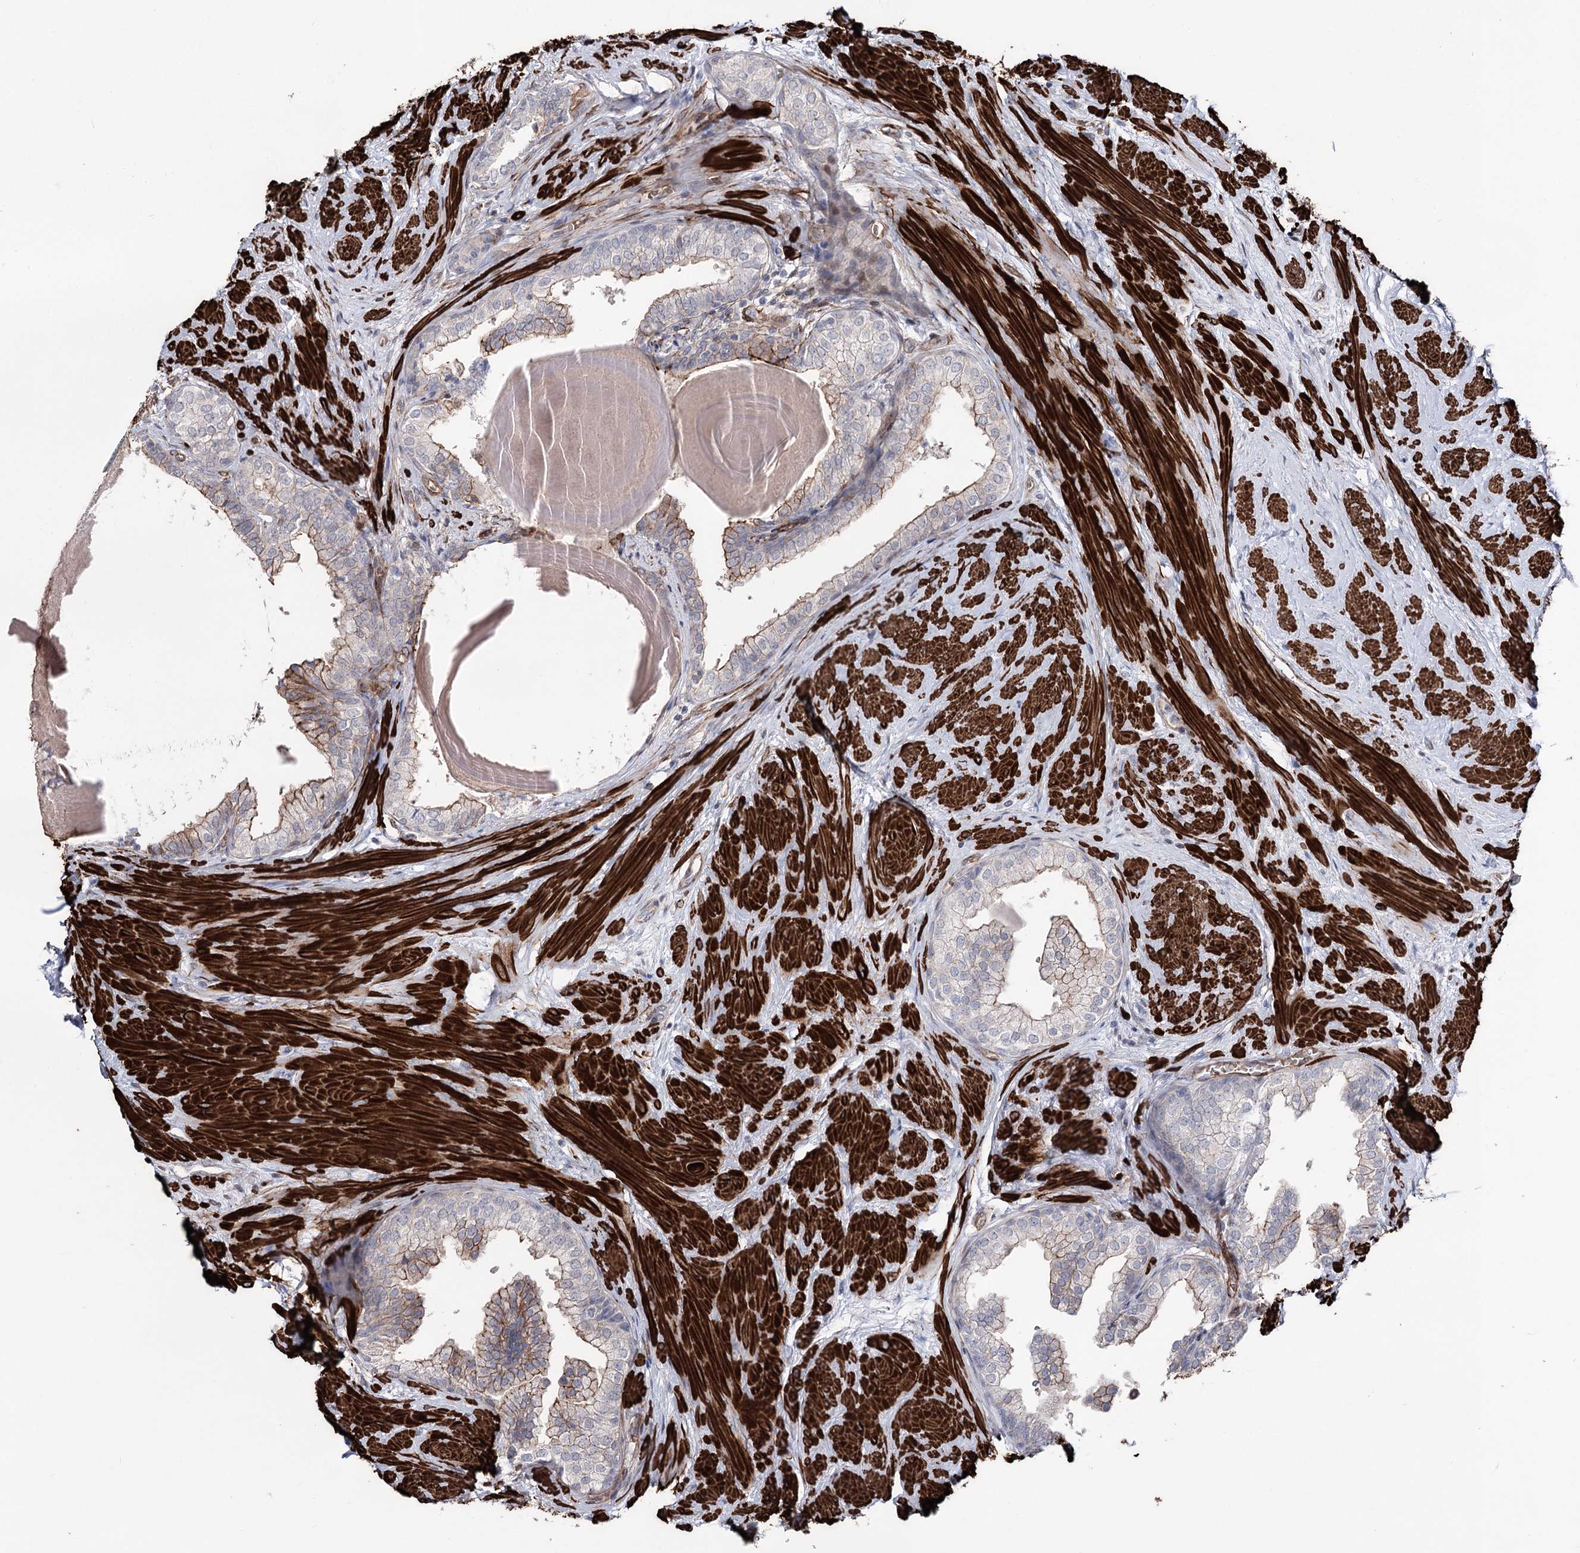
{"staining": {"intensity": "moderate", "quantity": "25%-75%", "location": "cytoplasmic/membranous"}, "tissue": "prostate", "cell_type": "Glandular cells", "image_type": "normal", "snomed": [{"axis": "morphology", "description": "Normal tissue, NOS"}, {"axis": "topography", "description": "Prostate"}], "caption": "This is an image of IHC staining of benign prostate, which shows moderate expression in the cytoplasmic/membranous of glandular cells.", "gene": "ARHGAP20", "patient": {"sex": "male", "age": 48}}